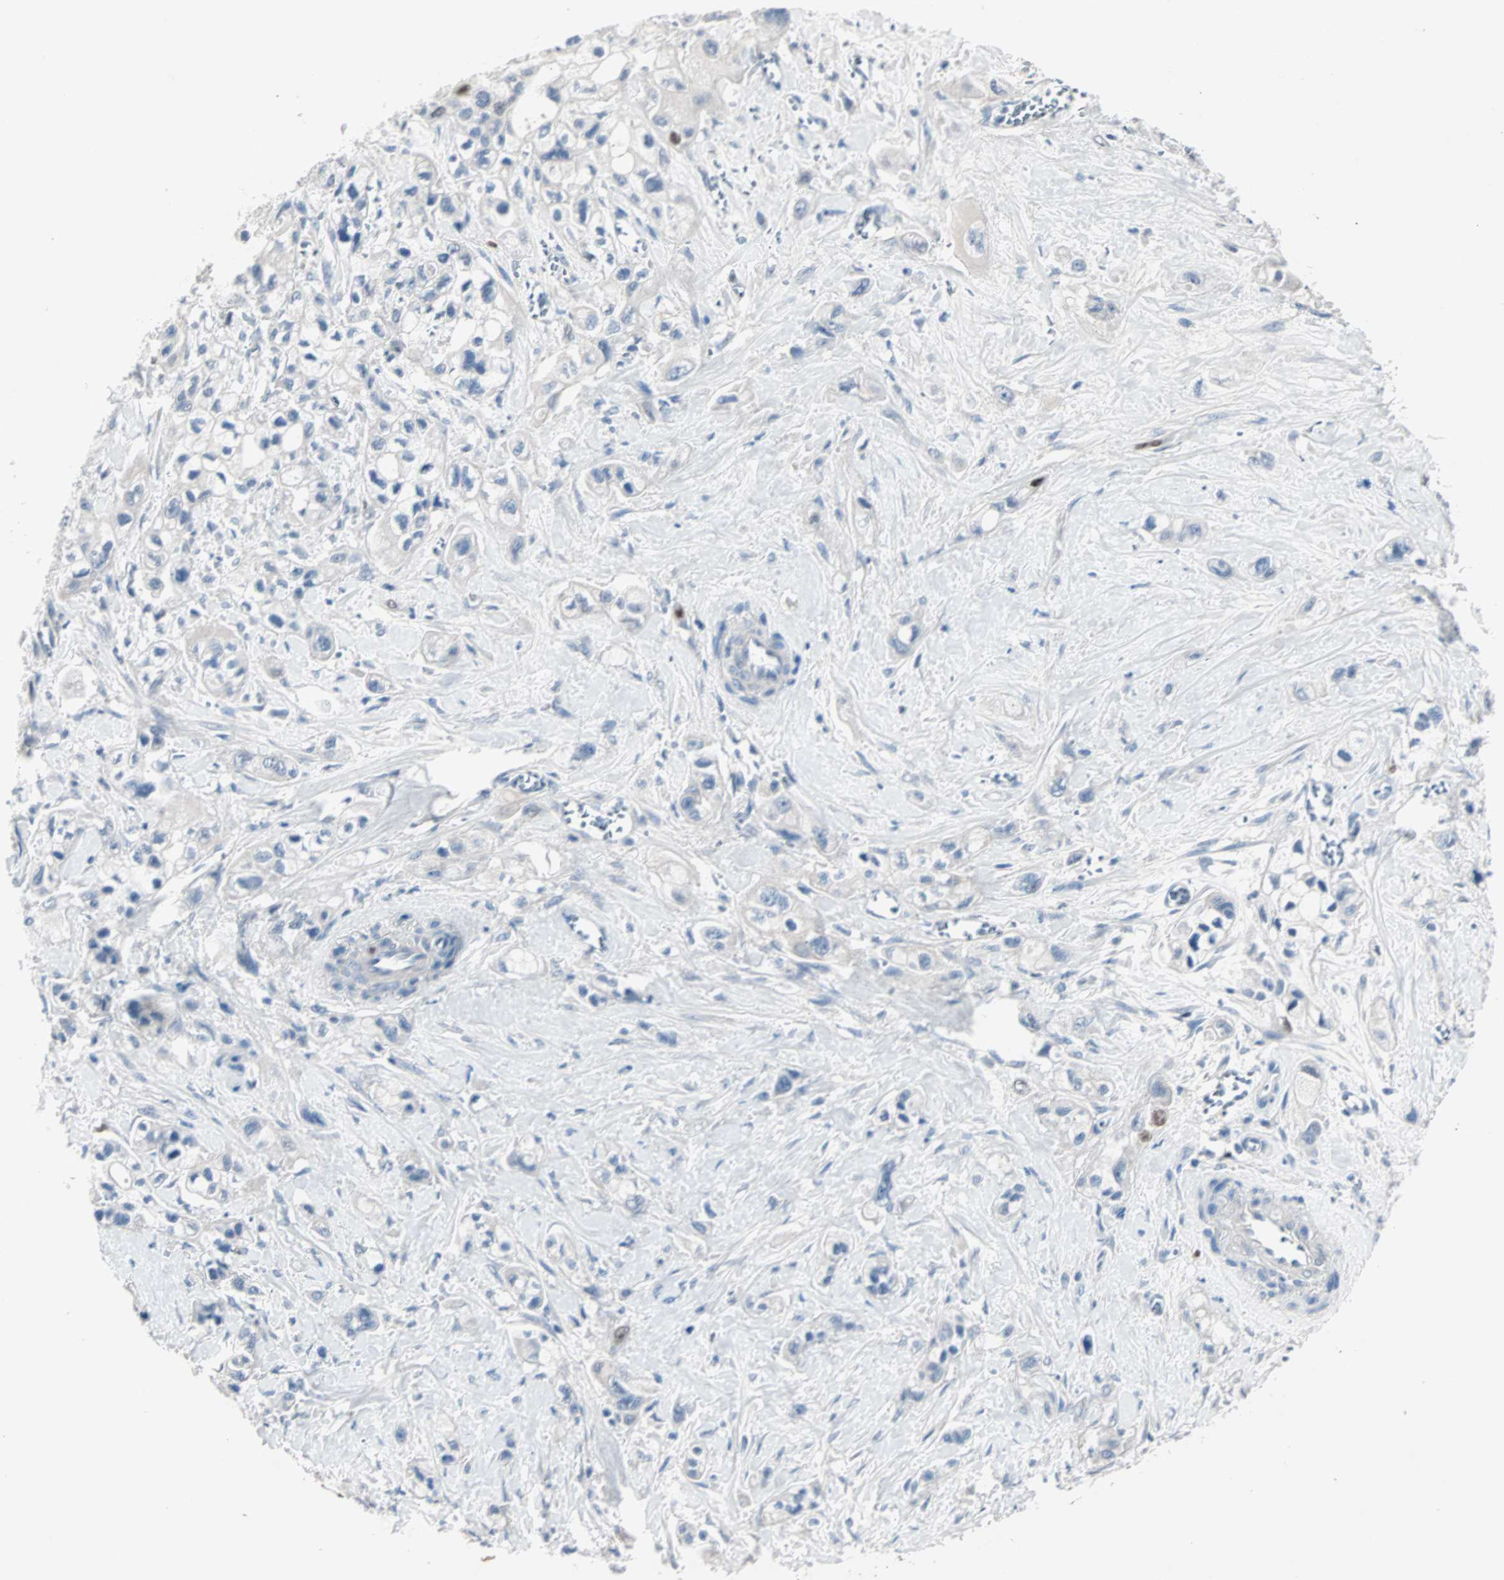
{"staining": {"intensity": "negative", "quantity": "none", "location": "none"}, "tissue": "pancreatic cancer", "cell_type": "Tumor cells", "image_type": "cancer", "snomed": [{"axis": "morphology", "description": "Adenocarcinoma, NOS"}, {"axis": "topography", "description": "Pancreas"}], "caption": "Immunohistochemistry image of adenocarcinoma (pancreatic) stained for a protein (brown), which demonstrates no positivity in tumor cells.", "gene": "CCNE2", "patient": {"sex": "male", "age": 74}}